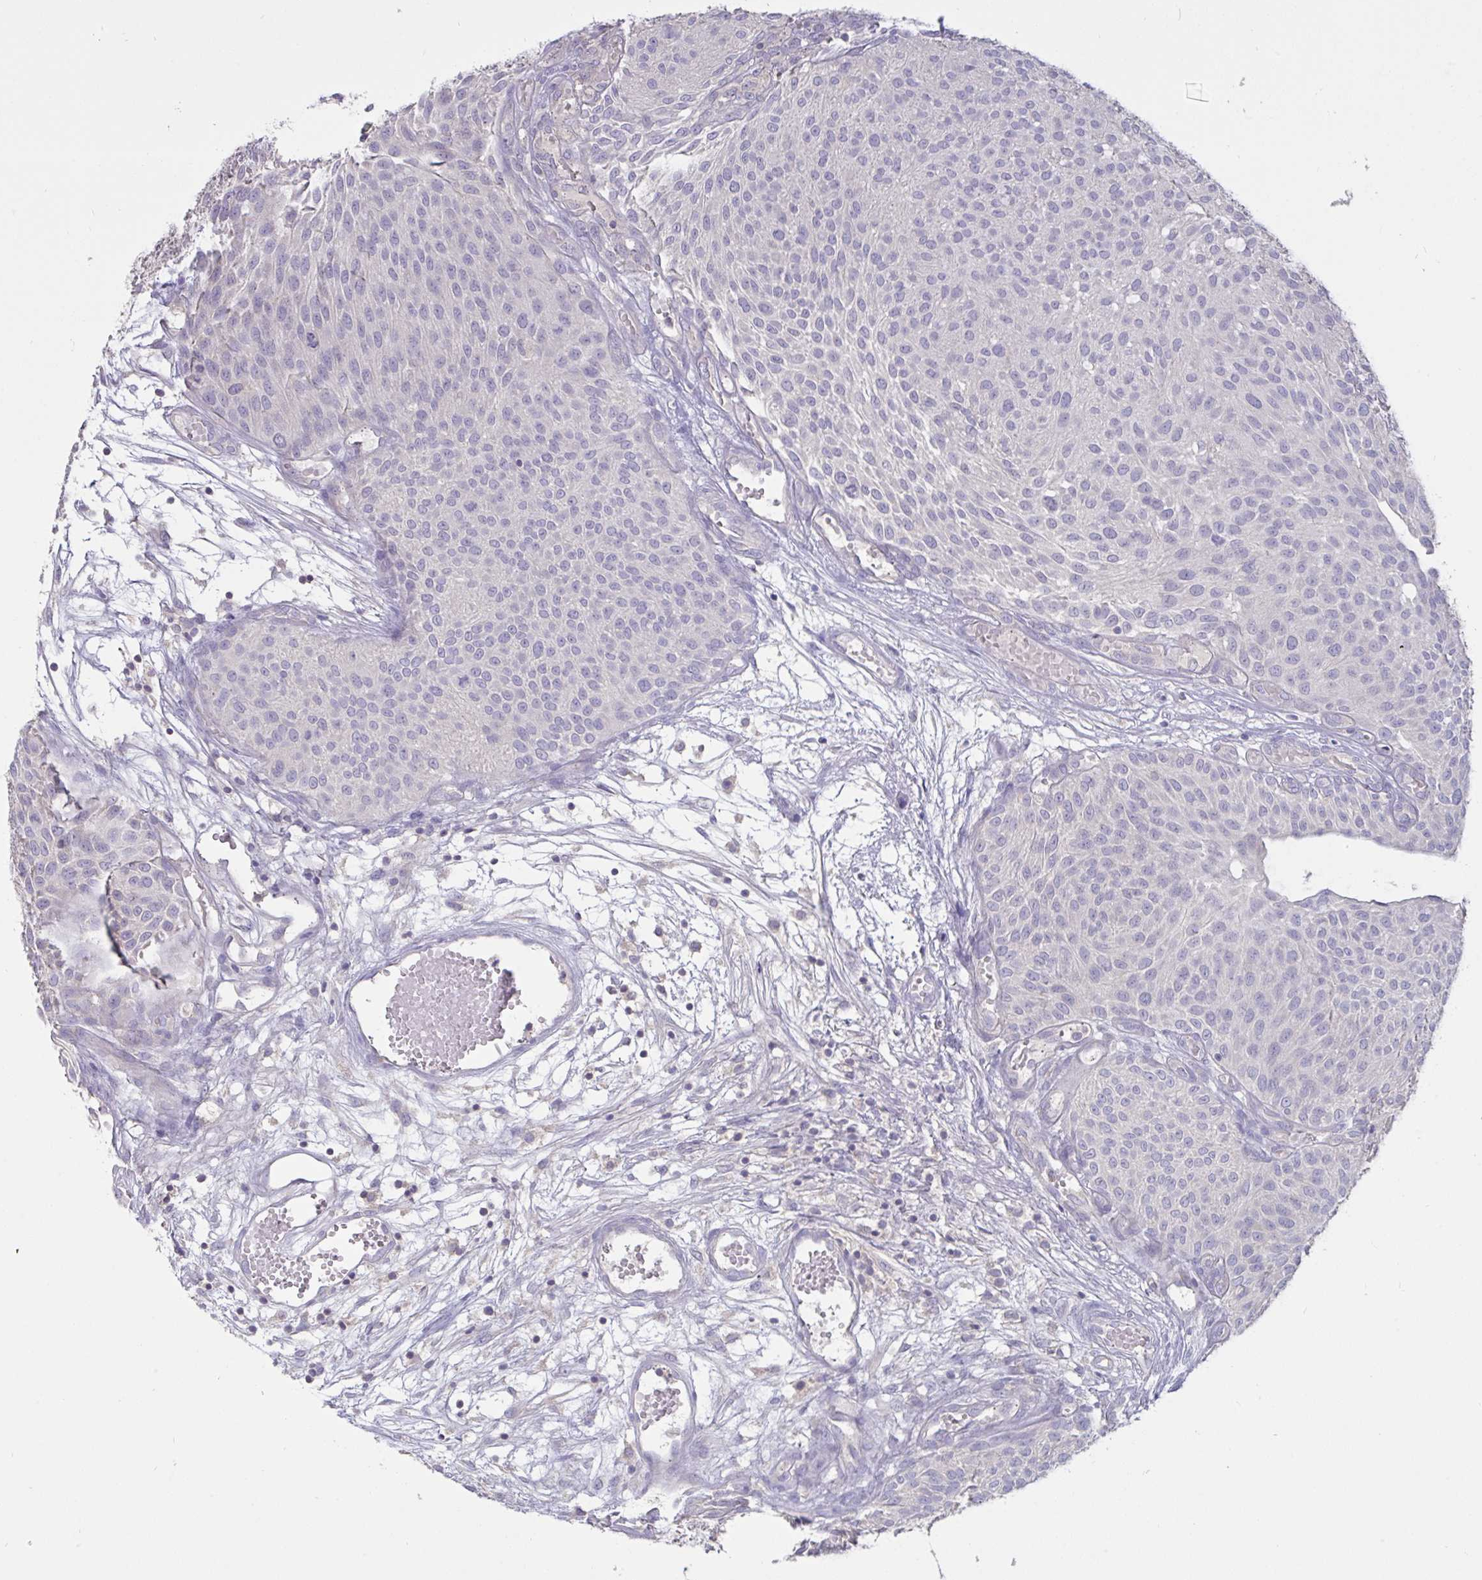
{"staining": {"intensity": "negative", "quantity": "none", "location": "none"}, "tissue": "urothelial cancer", "cell_type": "Tumor cells", "image_type": "cancer", "snomed": [{"axis": "morphology", "description": "Urothelial carcinoma, NOS"}, {"axis": "topography", "description": "Urinary bladder"}], "caption": "Immunohistochemical staining of human transitional cell carcinoma shows no significant positivity in tumor cells.", "gene": "TMEM41A", "patient": {"sex": "male", "age": 84}}